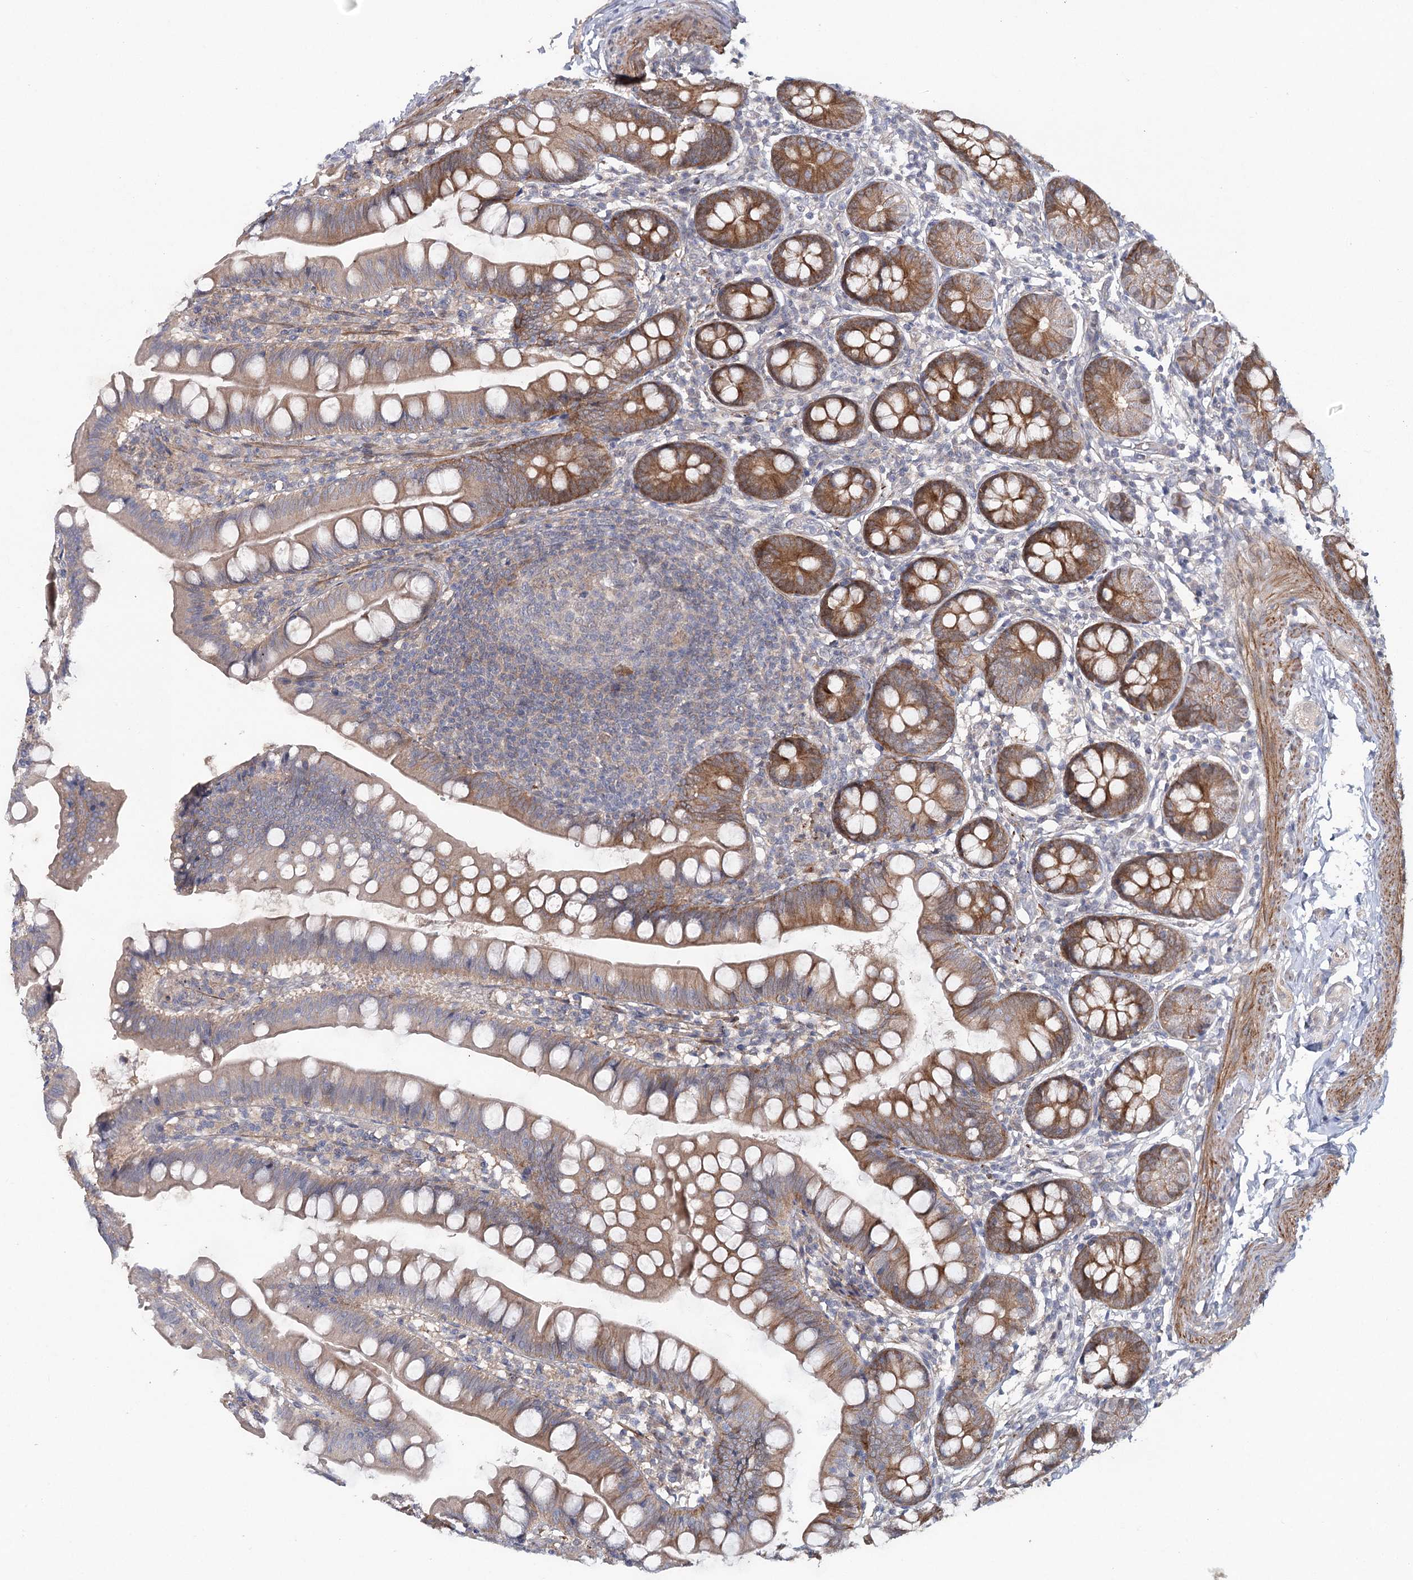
{"staining": {"intensity": "moderate", "quantity": ">75%", "location": "cytoplasmic/membranous"}, "tissue": "small intestine", "cell_type": "Glandular cells", "image_type": "normal", "snomed": [{"axis": "morphology", "description": "Normal tissue, NOS"}, {"axis": "topography", "description": "Small intestine"}], "caption": "Normal small intestine exhibits moderate cytoplasmic/membranous expression in about >75% of glandular cells (Brightfield microscopy of DAB IHC at high magnification)..", "gene": "MAP3K13", "patient": {"sex": "male", "age": 7}}